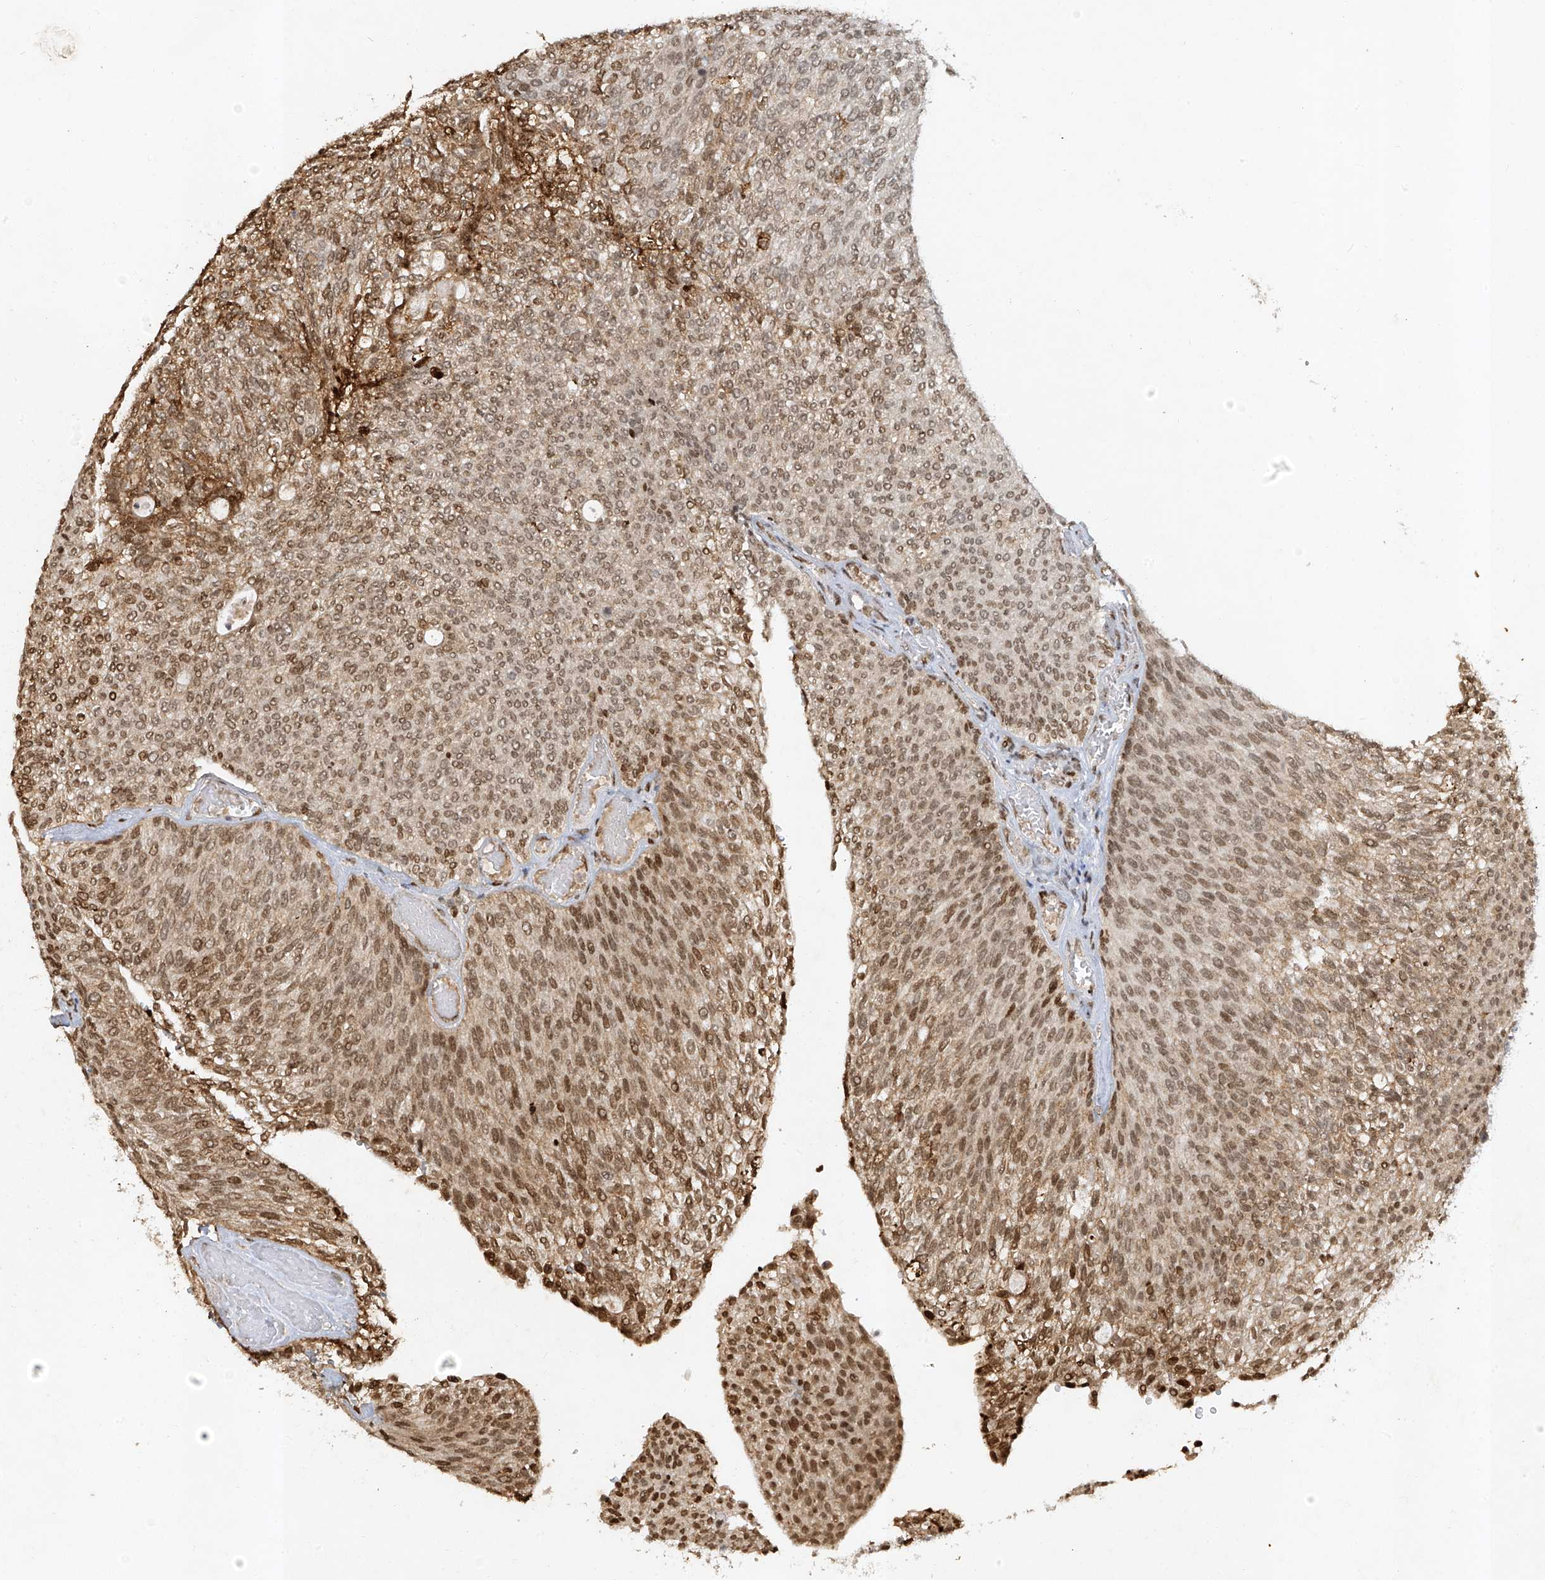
{"staining": {"intensity": "moderate", "quantity": ">75%", "location": "cytoplasmic/membranous,nuclear"}, "tissue": "urothelial cancer", "cell_type": "Tumor cells", "image_type": "cancer", "snomed": [{"axis": "morphology", "description": "Urothelial carcinoma, Low grade"}, {"axis": "topography", "description": "Urinary bladder"}], "caption": "Moderate cytoplasmic/membranous and nuclear expression is identified in about >75% of tumor cells in urothelial cancer.", "gene": "ATRIP", "patient": {"sex": "female", "age": 79}}